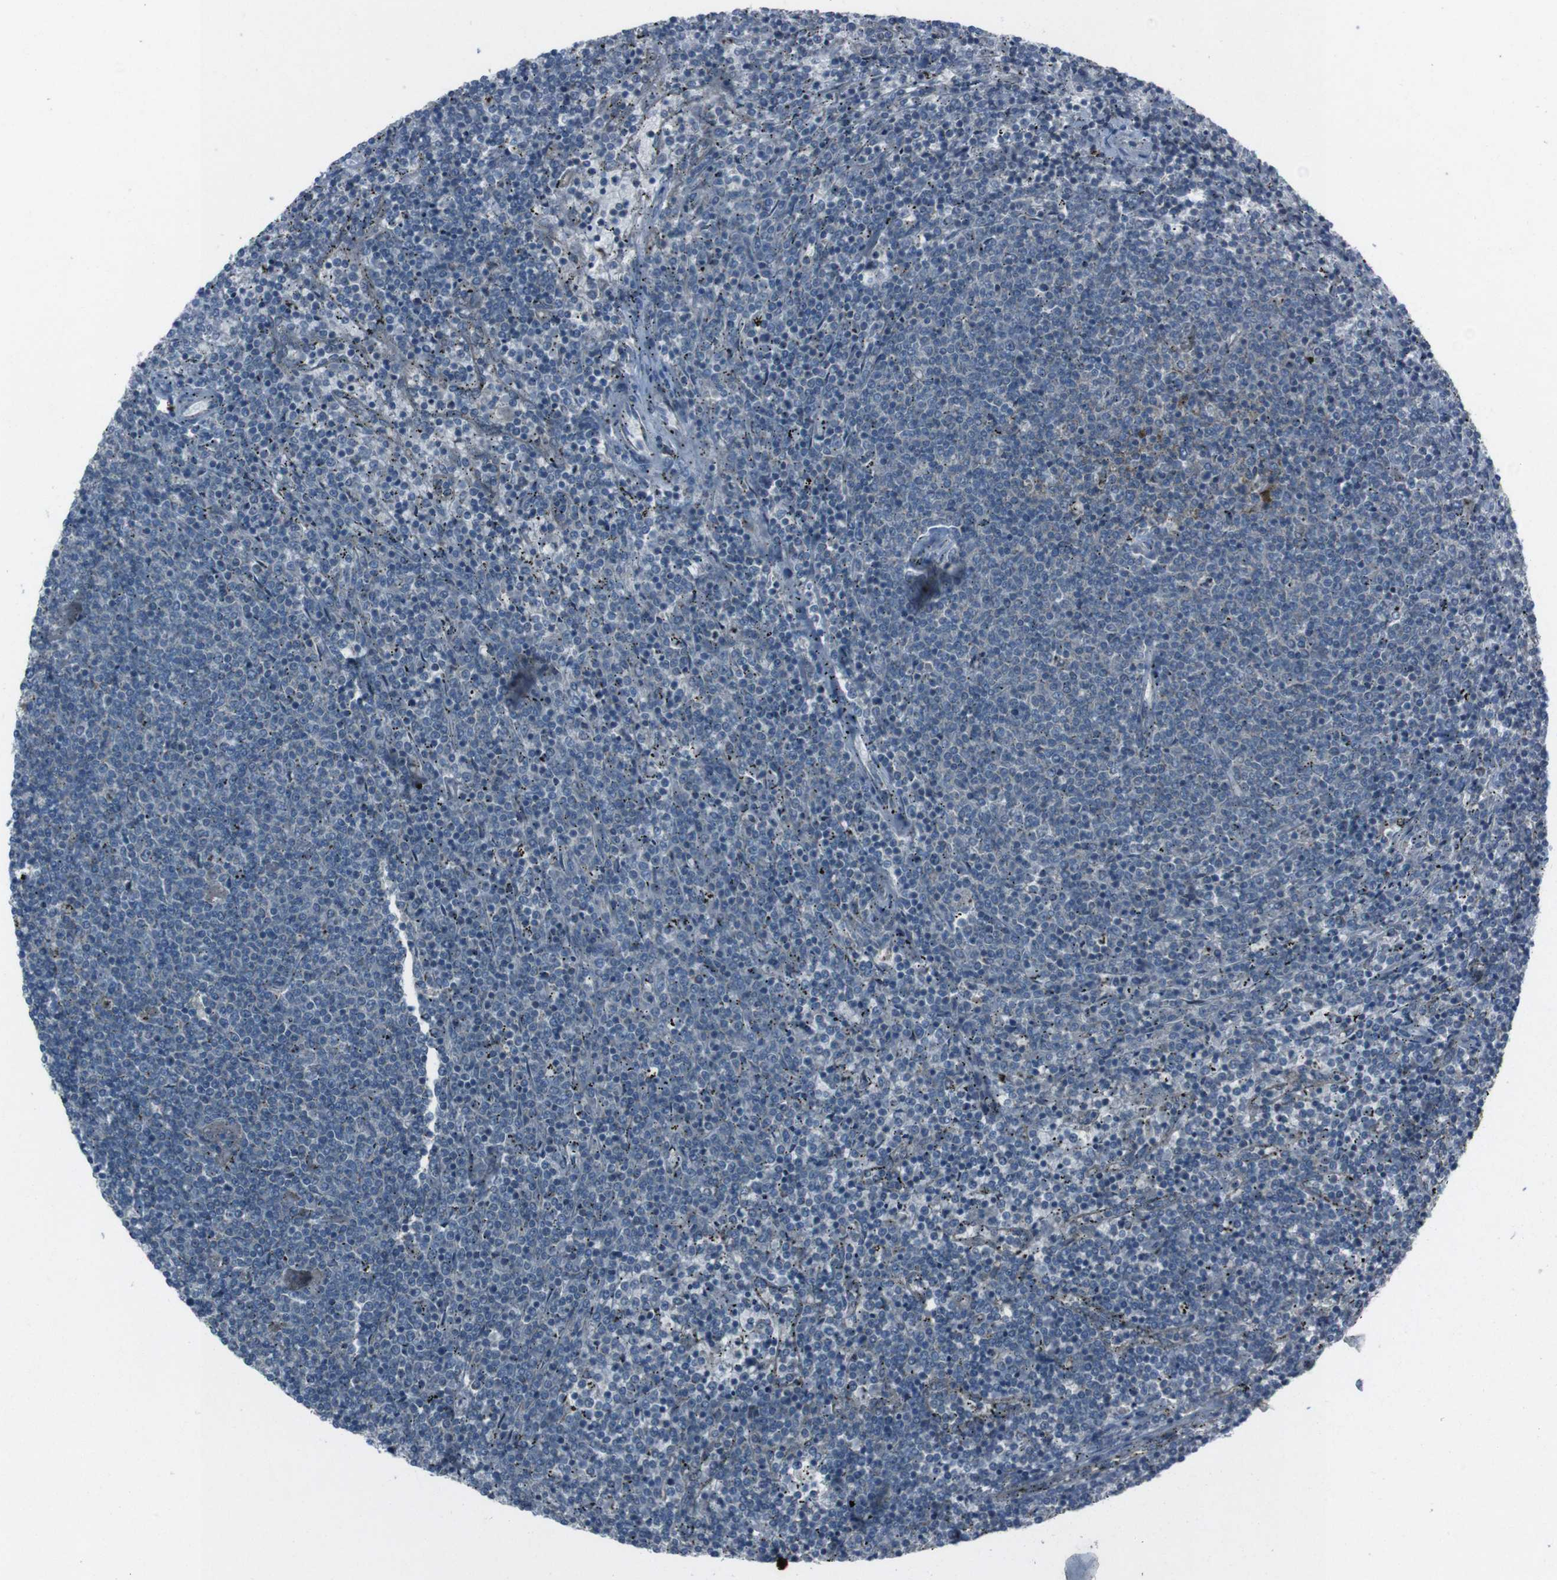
{"staining": {"intensity": "negative", "quantity": "none", "location": "none"}, "tissue": "lymphoma", "cell_type": "Tumor cells", "image_type": "cancer", "snomed": [{"axis": "morphology", "description": "Malignant lymphoma, non-Hodgkin's type, Low grade"}, {"axis": "topography", "description": "Spleen"}], "caption": "Protein analysis of lymphoma displays no significant expression in tumor cells.", "gene": "EFNA5", "patient": {"sex": "female", "age": 50}}